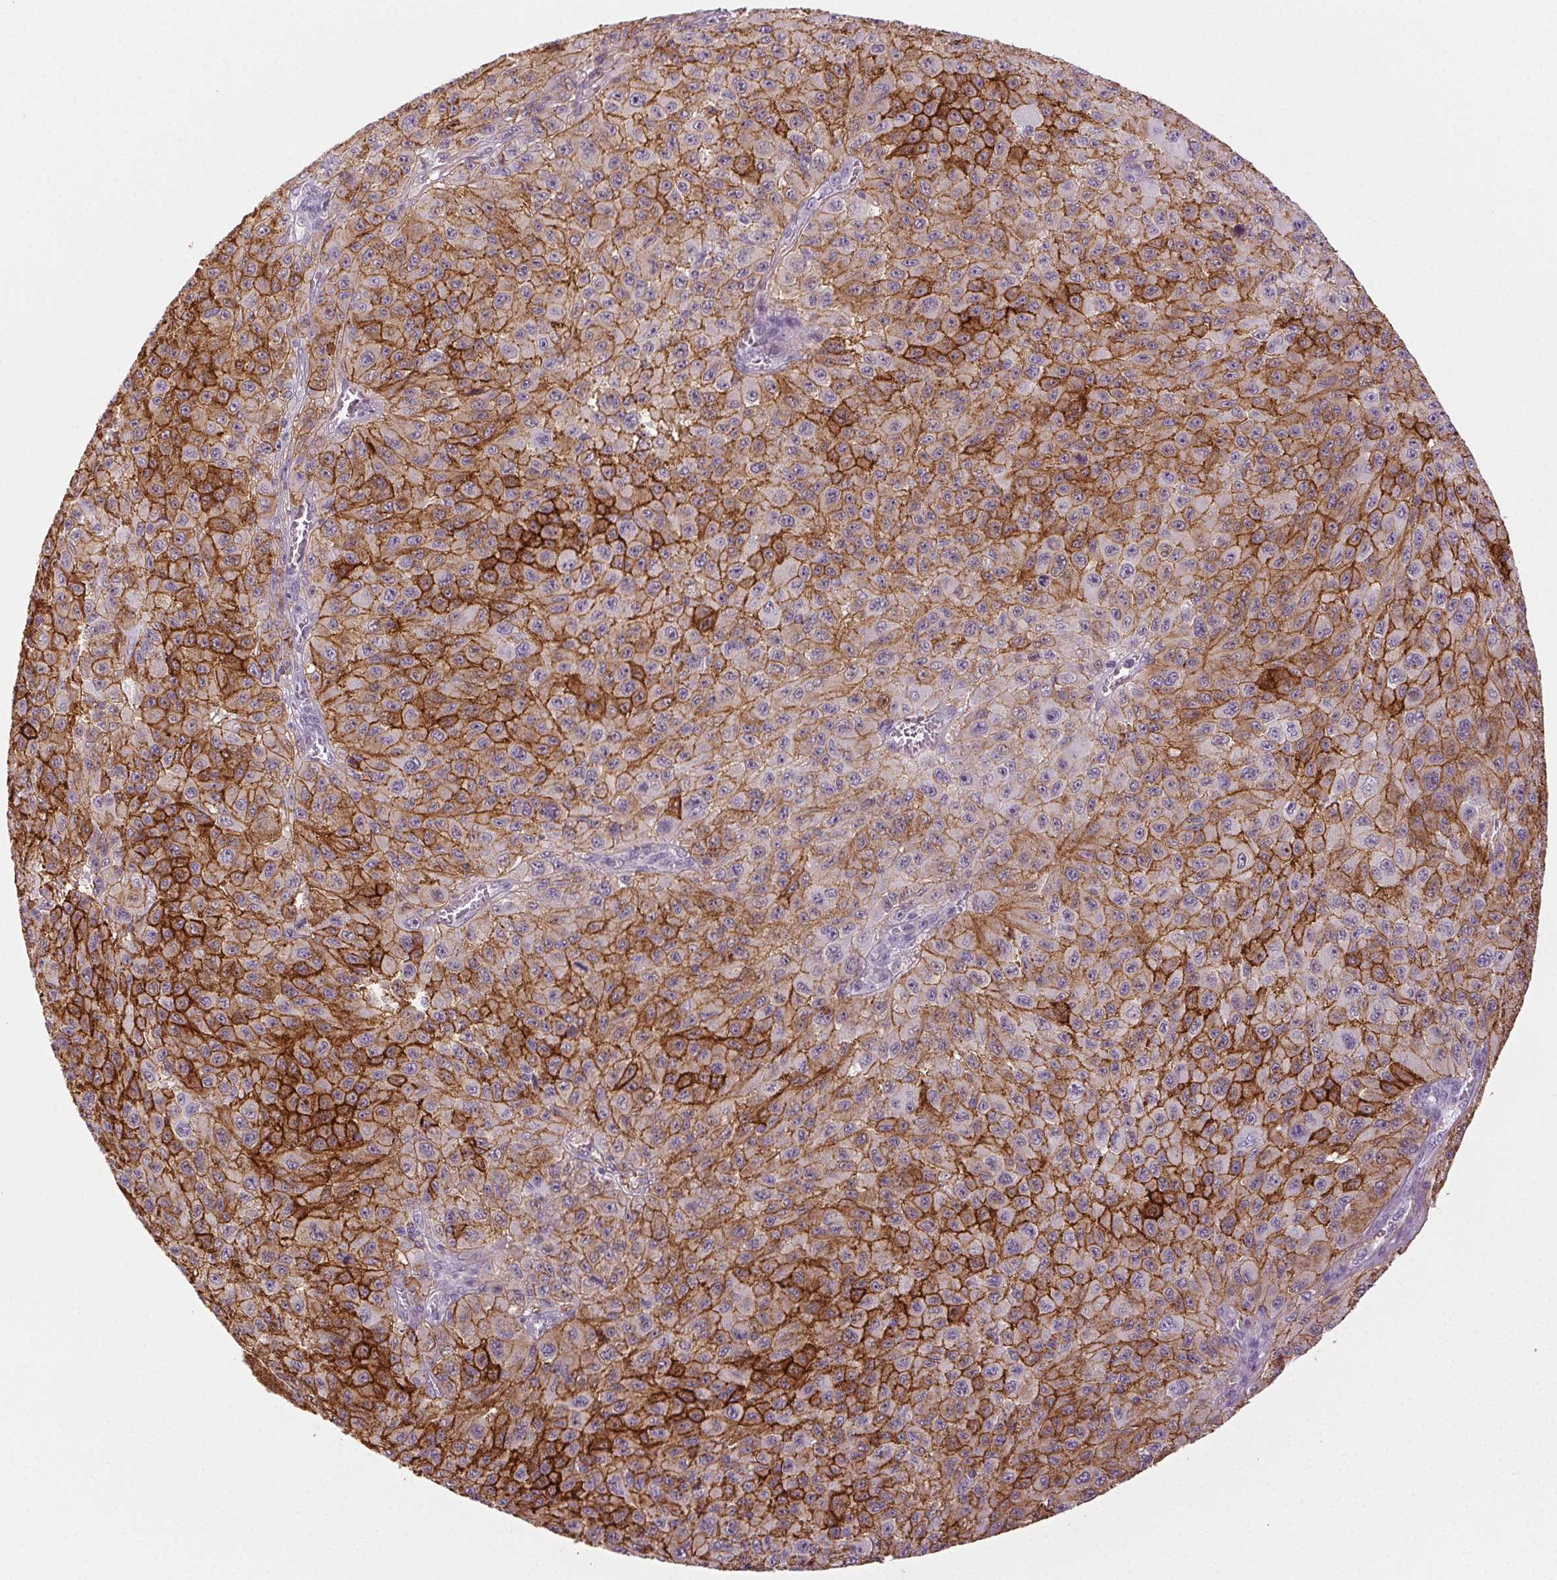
{"staining": {"intensity": "strong", "quantity": ">75%", "location": "cytoplasmic/membranous"}, "tissue": "melanoma", "cell_type": "Tumor cells", "image_type": "cancer", "snomed": [{"axis": "morphology", "description": "Malignant melanoma, NOS"}, {"axis": "topography", "description": "Skin"}], "caption": "Melanoma was stained to show a protein in brown. There is high levels of strong cytoplasmic/membranous staining in about >75% of tumor cells.", "gene": "AIF1L", "patient": {"sex": "male", "age": 73}}